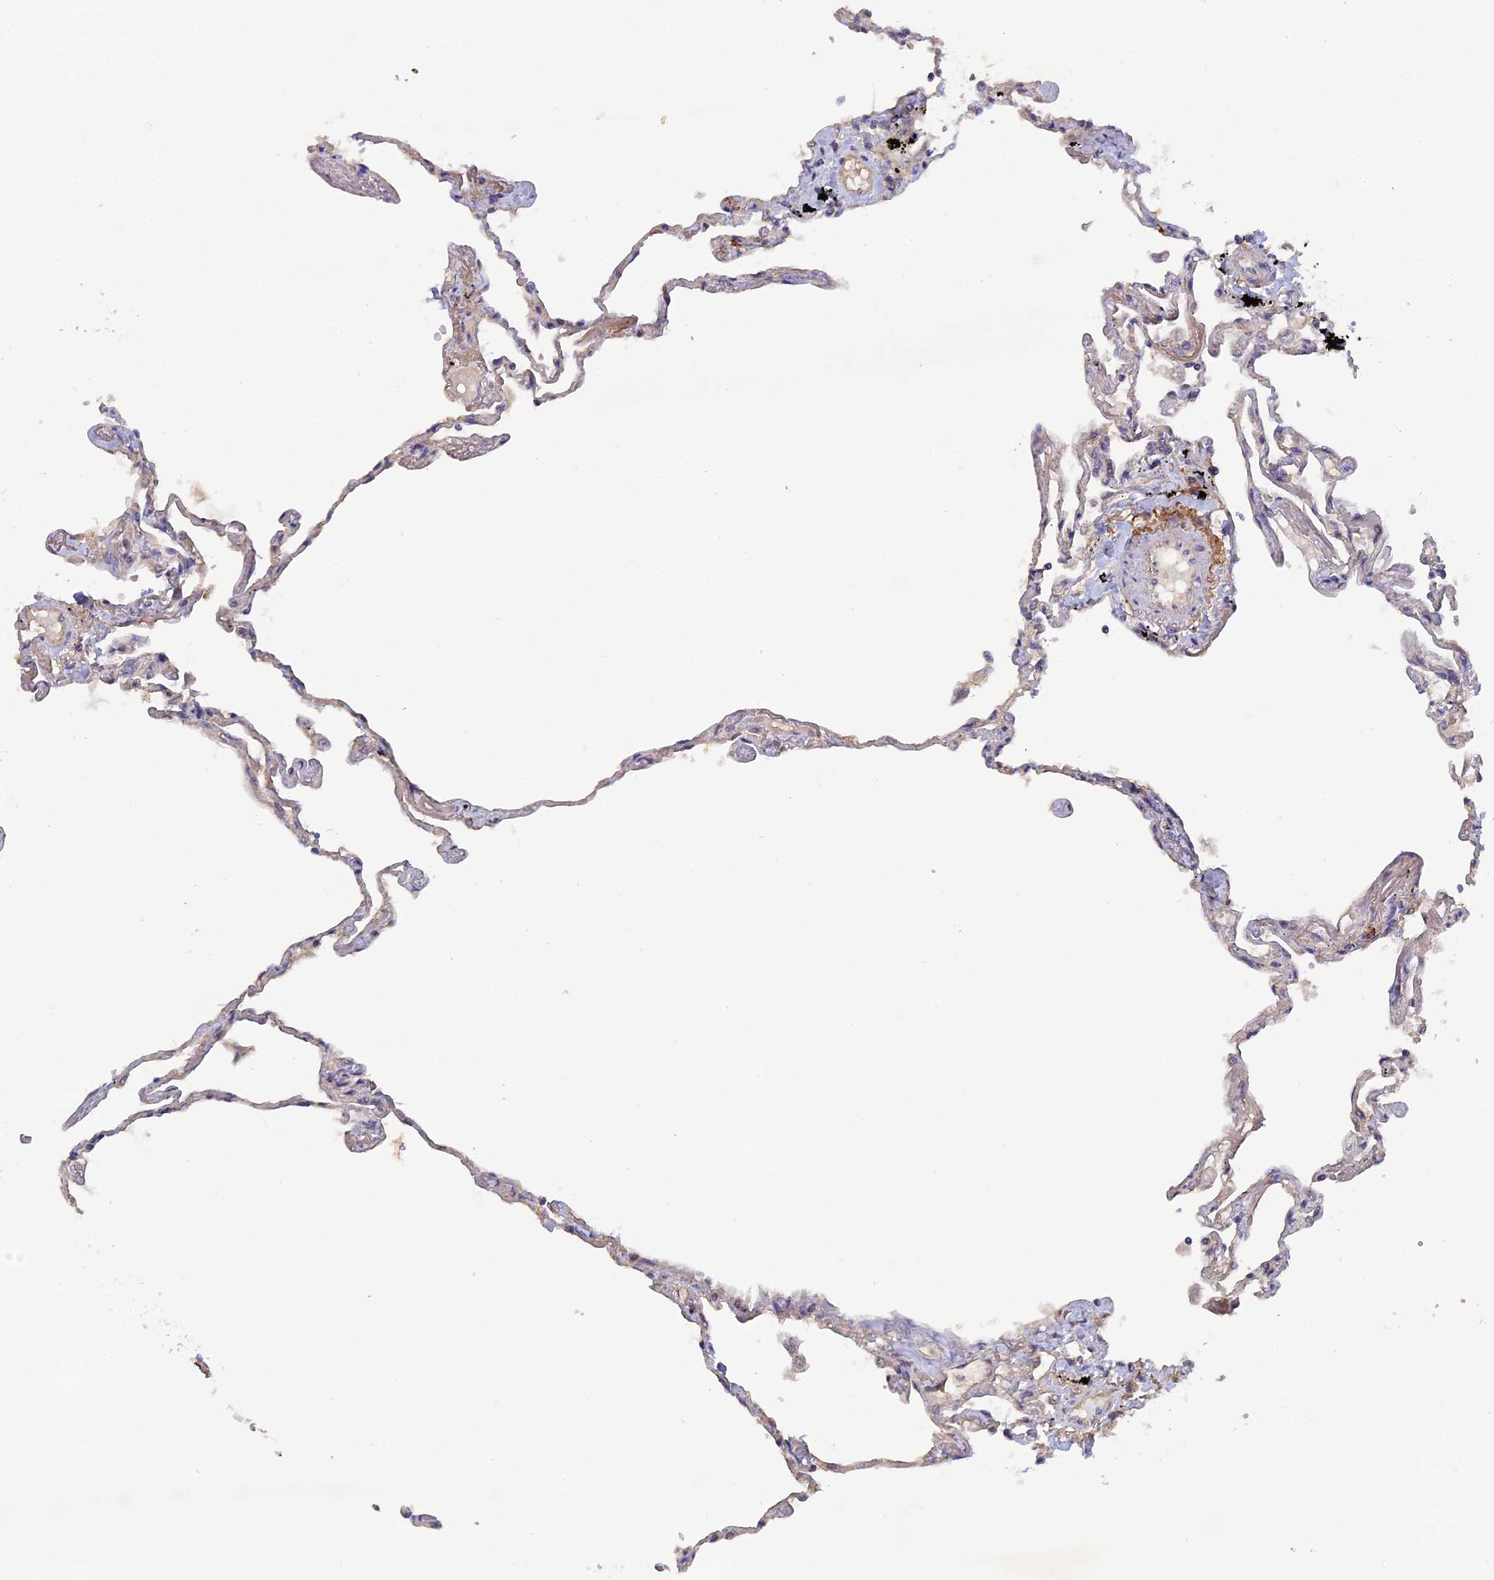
{"staining": {"intensity": "negative", "quantity": "none", "location": "none"}, "tissue": "lung", "cell_type": "Alveolar cells", "image_type": "normal", "snomed": [{"axis": "morphology", "description": "Normal tissue, NOS"}, {"axis": "topography", "description": "Lung"}], "caption": "The image demonstrates no staining of alveolar cells in unremarkable lung. Nuclei are stained in blue.", "gene": "FAM98C", "patient": {"sex": "female", "age": 67}}